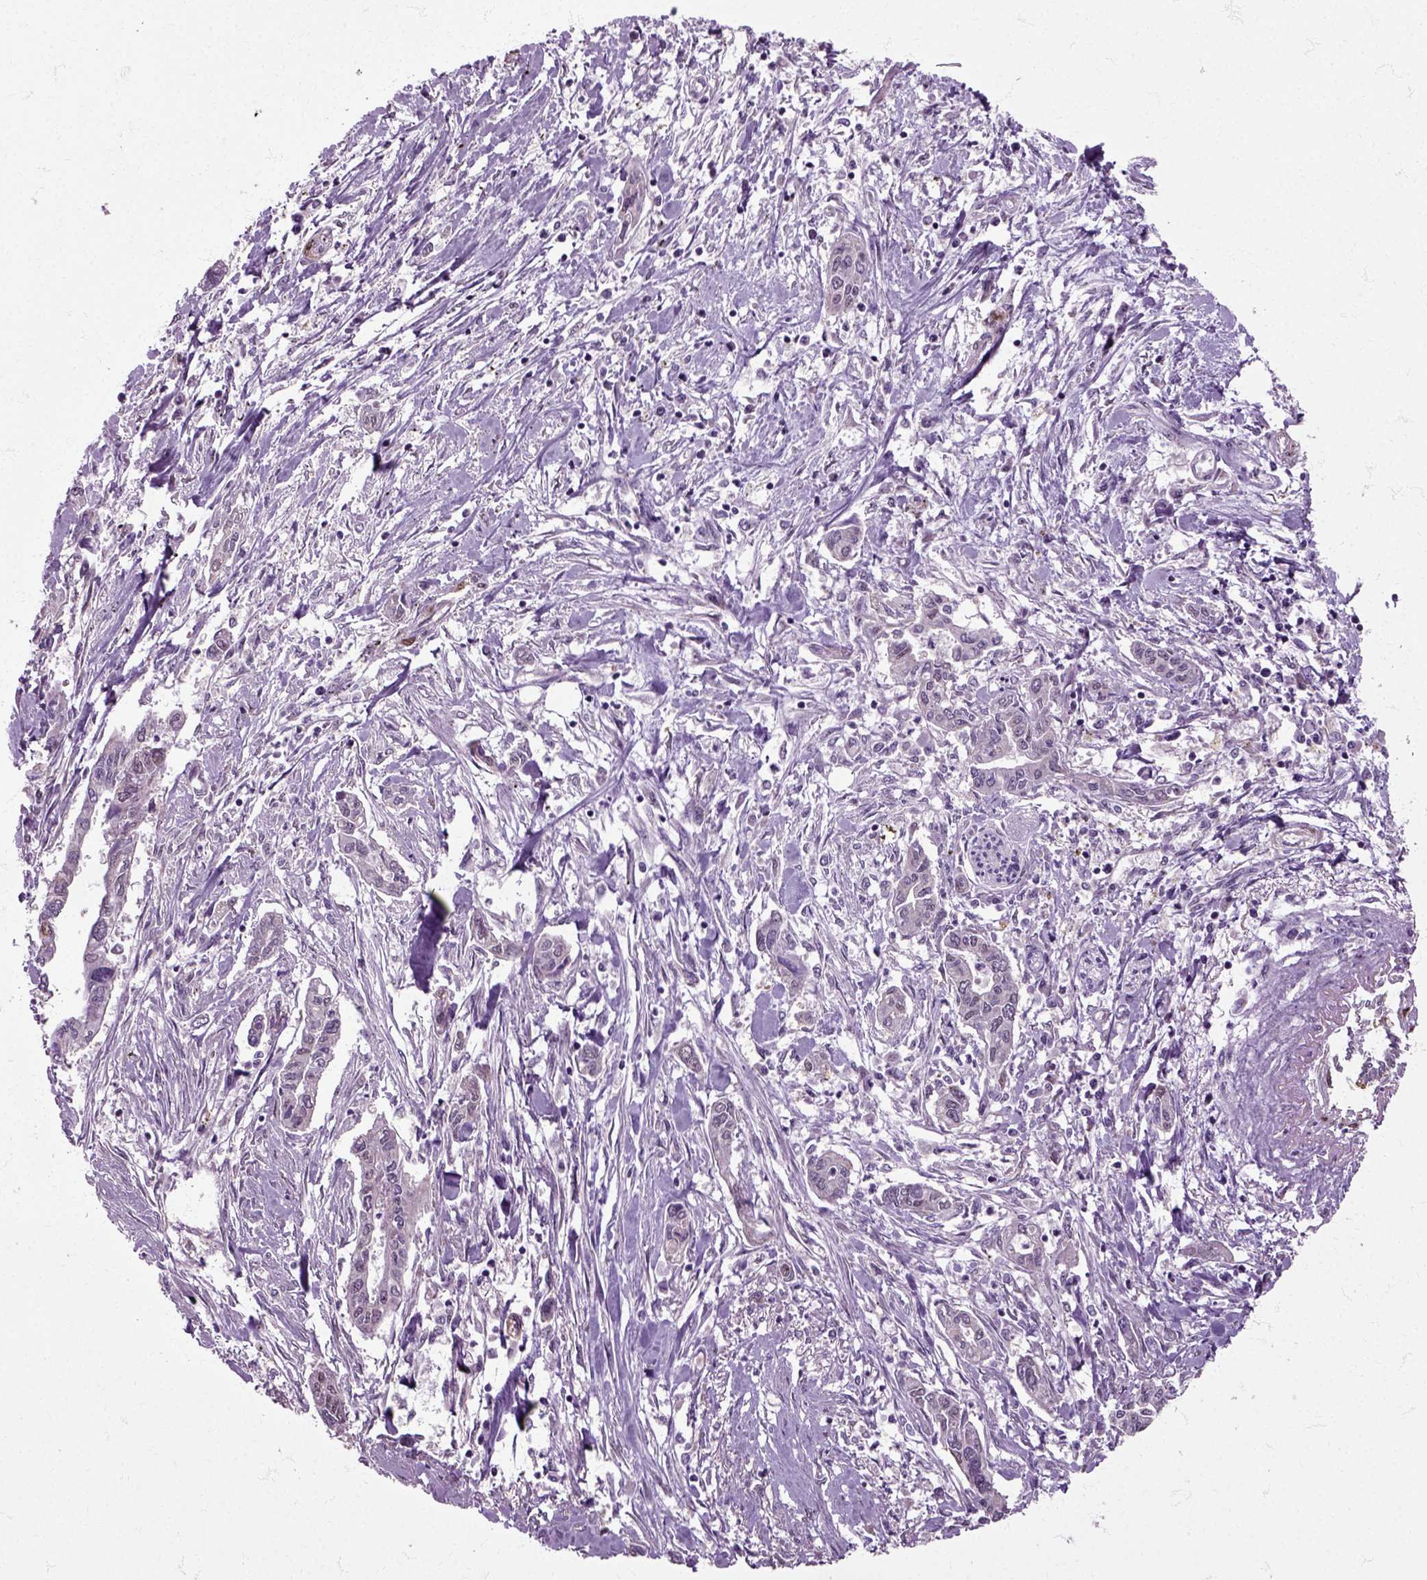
{"staining": {"intensity": "negative", "quantity": "none", "location": "none"}, "tissue": "pancreatic cancer", "cell_type": "Tumor cells", "image_type": "cancer", "snomed": [{"axis": "morphology", "description": "Adenocarcinoma, NOS"}, {"axis": "topography", "description": "Pancreas"}], "caption": "A photomicrograph of human adenocarcinoma (pancreatic) is negative for staining in tumor cells. (Stains: DAB immunohistochemistry with hematoxylin counter stain, Microscopy: brightfield microscopy at high magnification).", "gene": "HSPA2", "patient": {"sex": "male", "age": 60}}